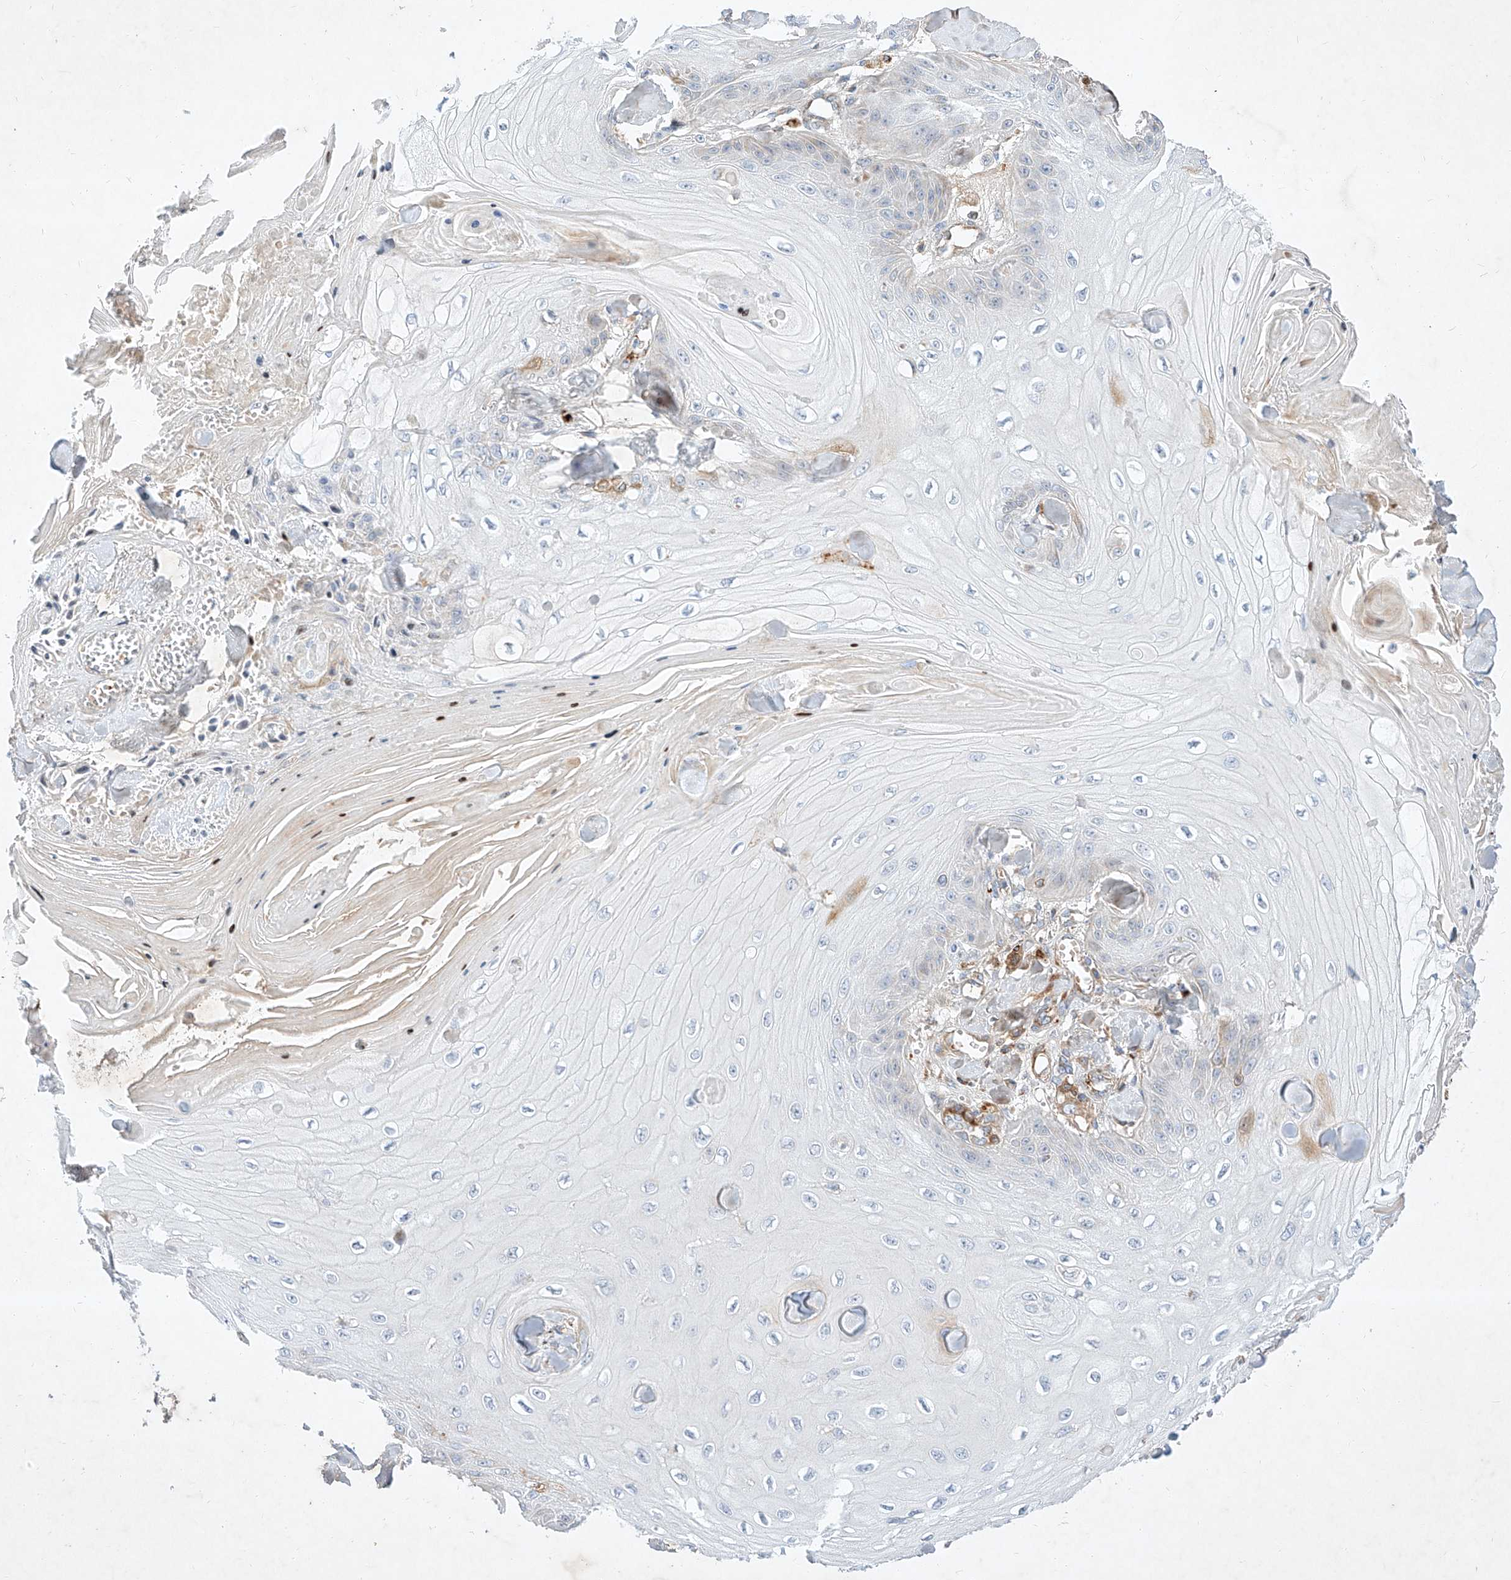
{"staining": {"intensity": "weak", "quantity": "<25%", "location": "cytoplasmic/membranous"}, "tissue": "skin cancer", "cell_type": "Tumor cells", "image_type": "cancer", "snomed": [{"axis": "morphology", "description": "Squamous cell carcinoma, NOS"}, {"axis": "topography", "description": "Skin"}], "caption": "There is no significant staining in tumor cells of skin cancer (squamous cell carcinoma).", "gene": "OSGEPL1", "patient": {"sex": "male", "age": 74}}